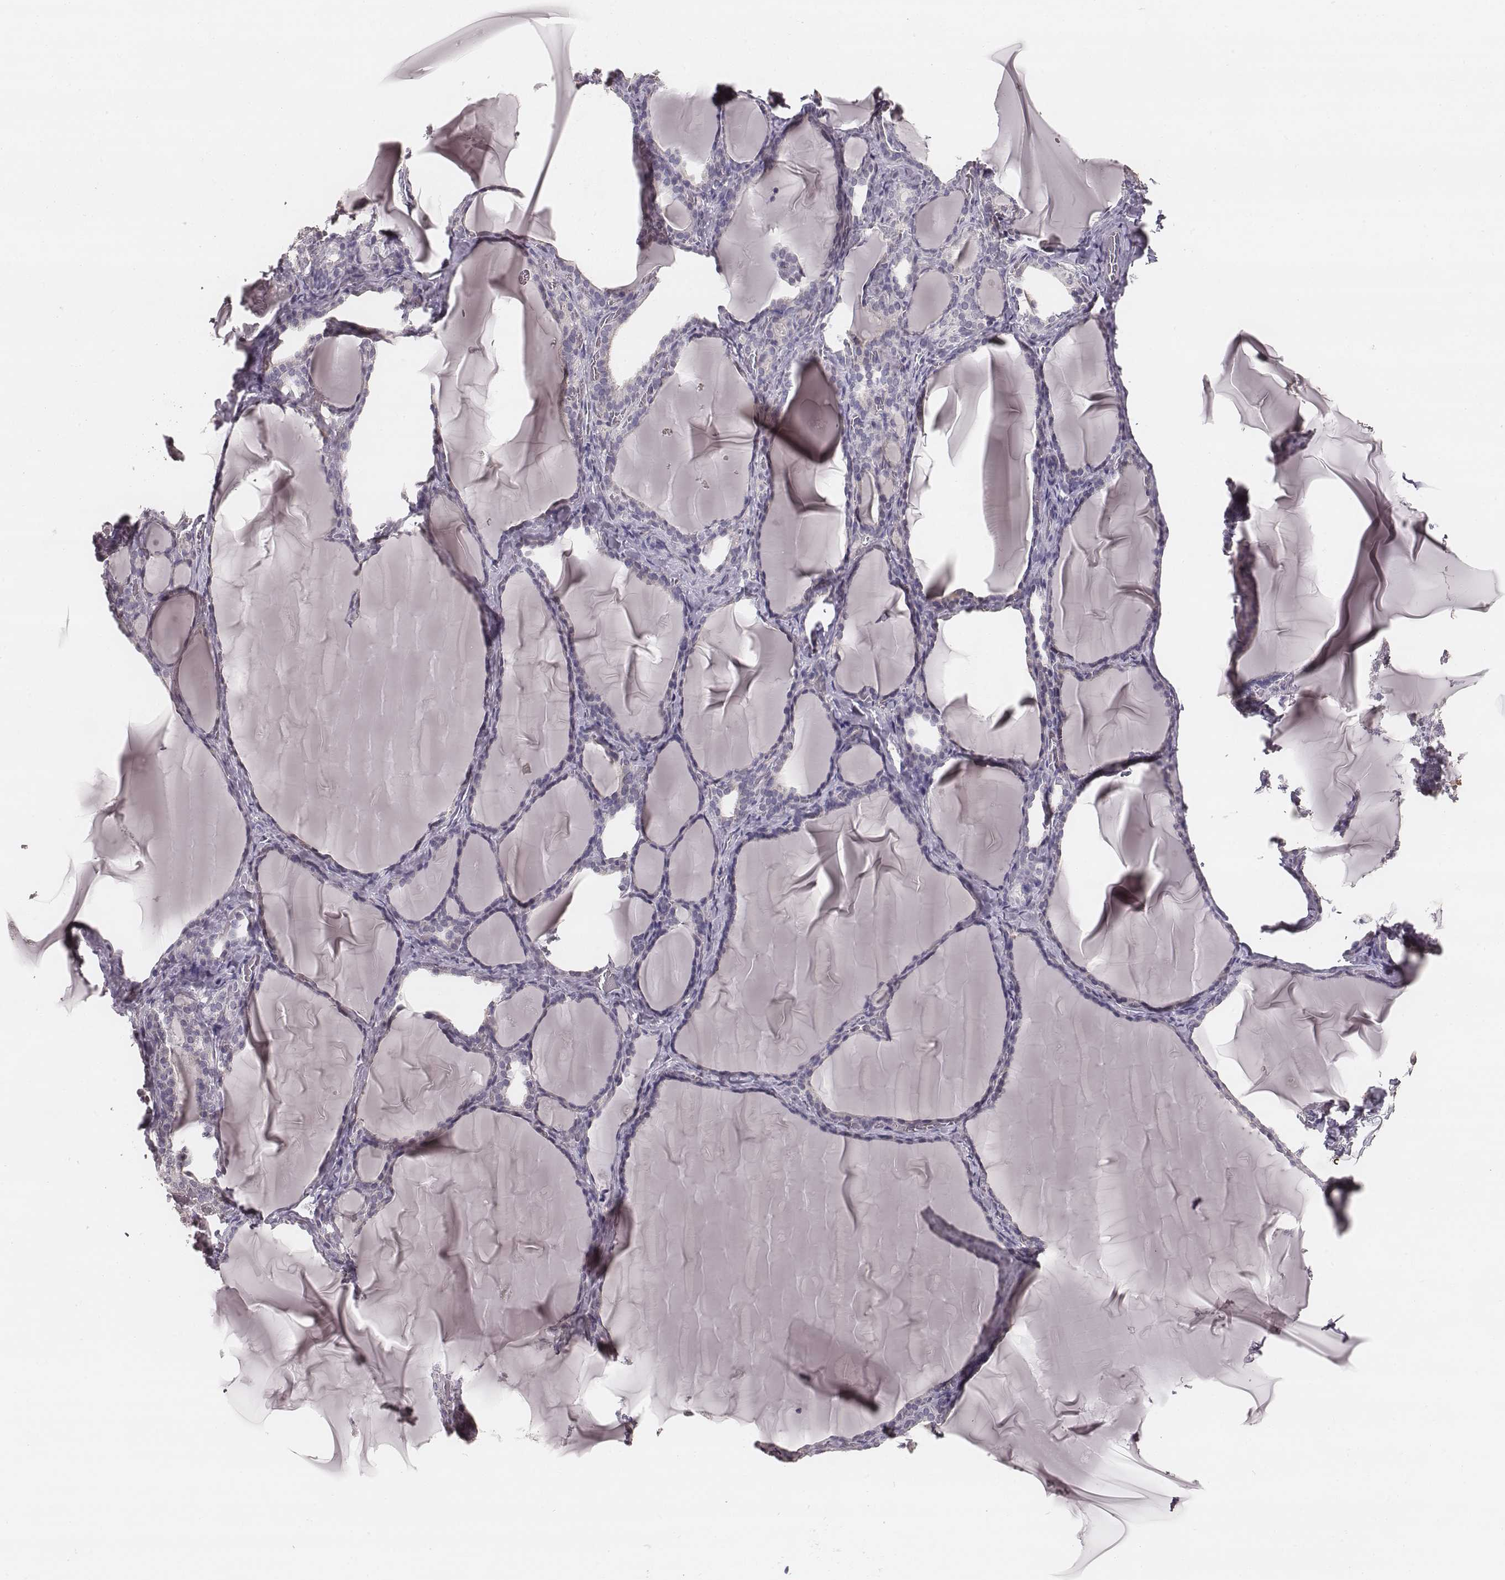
{"staining": {"intensity": "negative", "quantity": "none", "location": "none"}, "tissue": "thyroid gland", "cell_type": "Glandular cells", "image_type": "normal", "snomed": [{"axis": "morphology", "description": "Normal tissue, NOS"}, {"axis": "morphology", "description": "Hyperplasia, NOS"}, {"axis": "topography", "description": "Thyroid gland"}], "caption": "Immunohistochemistry micrograph of unremarkable thyroid gland: thyroid gland stained with DAB (3,3'-diaminobenzidine) demonstrates no significant protein staining in glandular cells.", "gene": "LY6K", "patient": {"sex": "female", "age": 27}}